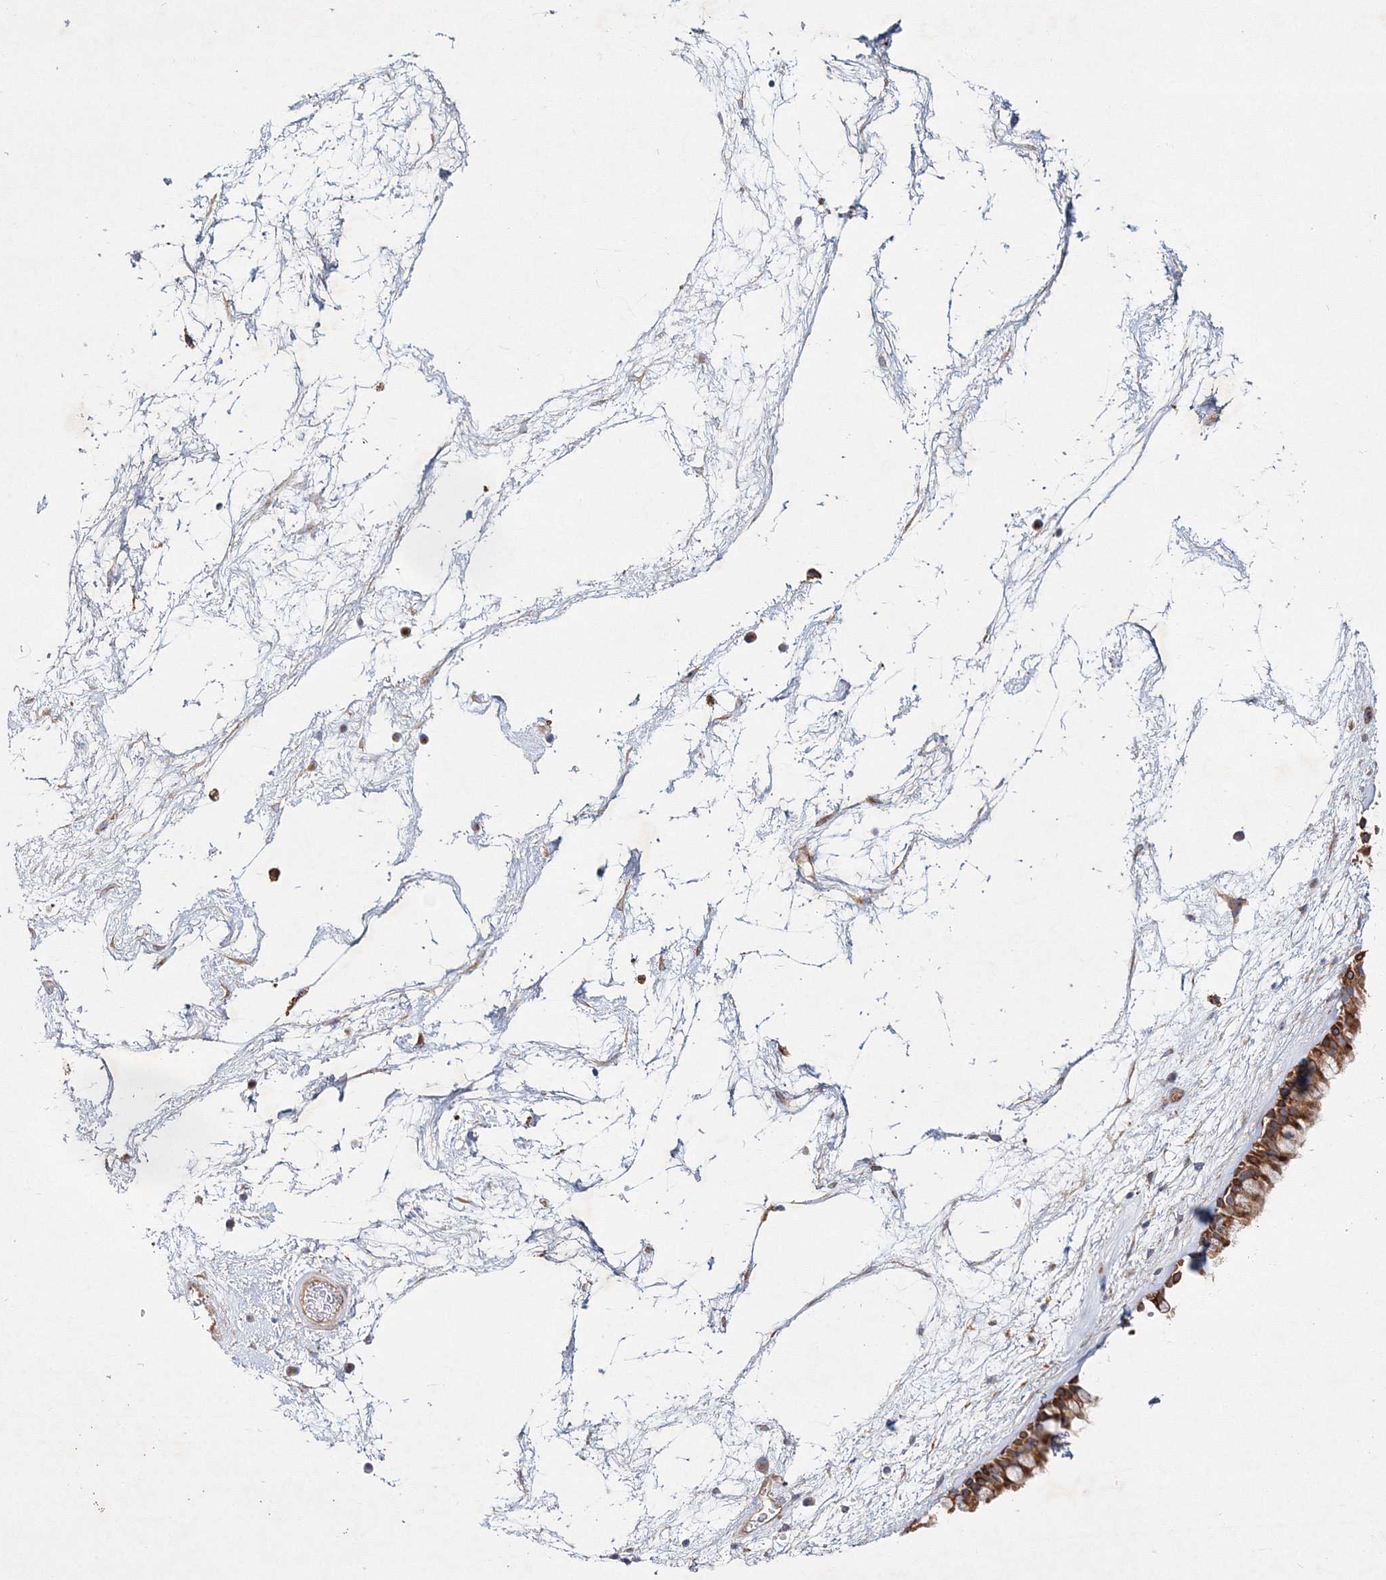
{"staining": {"intensity": "strong", "quantity": ">75%", "location": "cytoplasmic/membranous"}, "tissue": "nasopharynx", "cell_type": "Respiratory epithelial cells", "image_type": "normal", "snomed": [{"axis": "morphology", "description": "Normal tissue, NOS"}, {"axis": "morphology", "description": "Inflammation, NOS"}, {"axis": "topography", "description": "Nasopharynx"}], "caption": "Nasopharynx stained for a protein displays strong cytoplasmic/membranous positivity in respiratory epithelial cells. The protein is stained brown, and the nuclei are stained in blue (DAB IHC with brightfield microscopy, high magnification).", "gene": "ZFYVE16", "patient": {"sex": "male", "age": 48}}